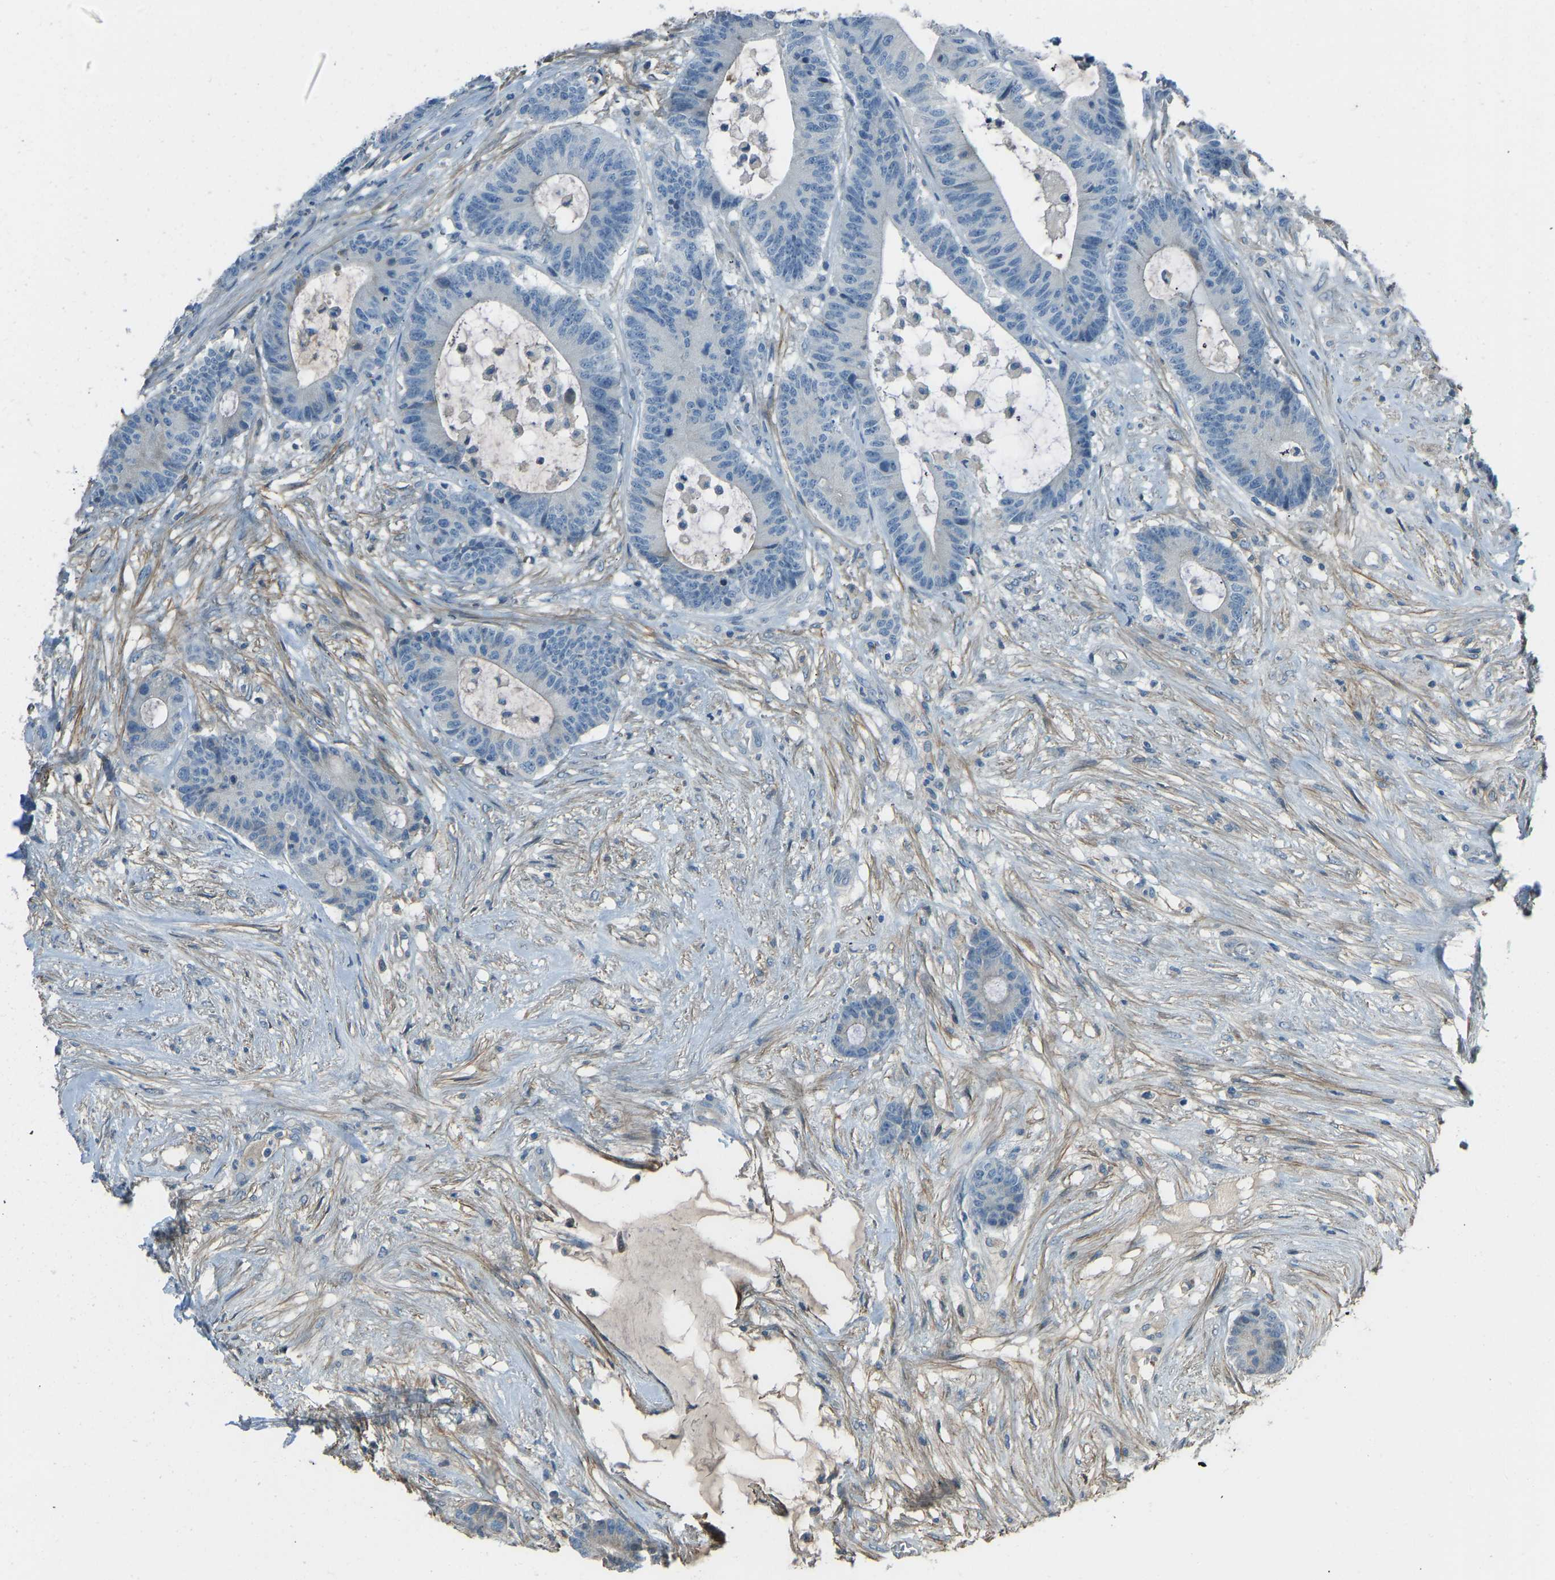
{"staining": {"intensity": "negative", "quantity": "none", "location": "none"}, "tissue": "colorectal cancer", "cell_type": "Tumor cells", "image_type": "cancer", "snomed": [{"axis": "morphology", "description": "Adenocarcinoma, NOS"}, {"axis": "topography", "description": "Colon"}], "caption": "Protein analysis of colorectal cancer (adenocarcinoma) exhibits no significant staining in tumor cells.", "gene": "FBLN2", "patient": {"sex": "female", "age": 84}}